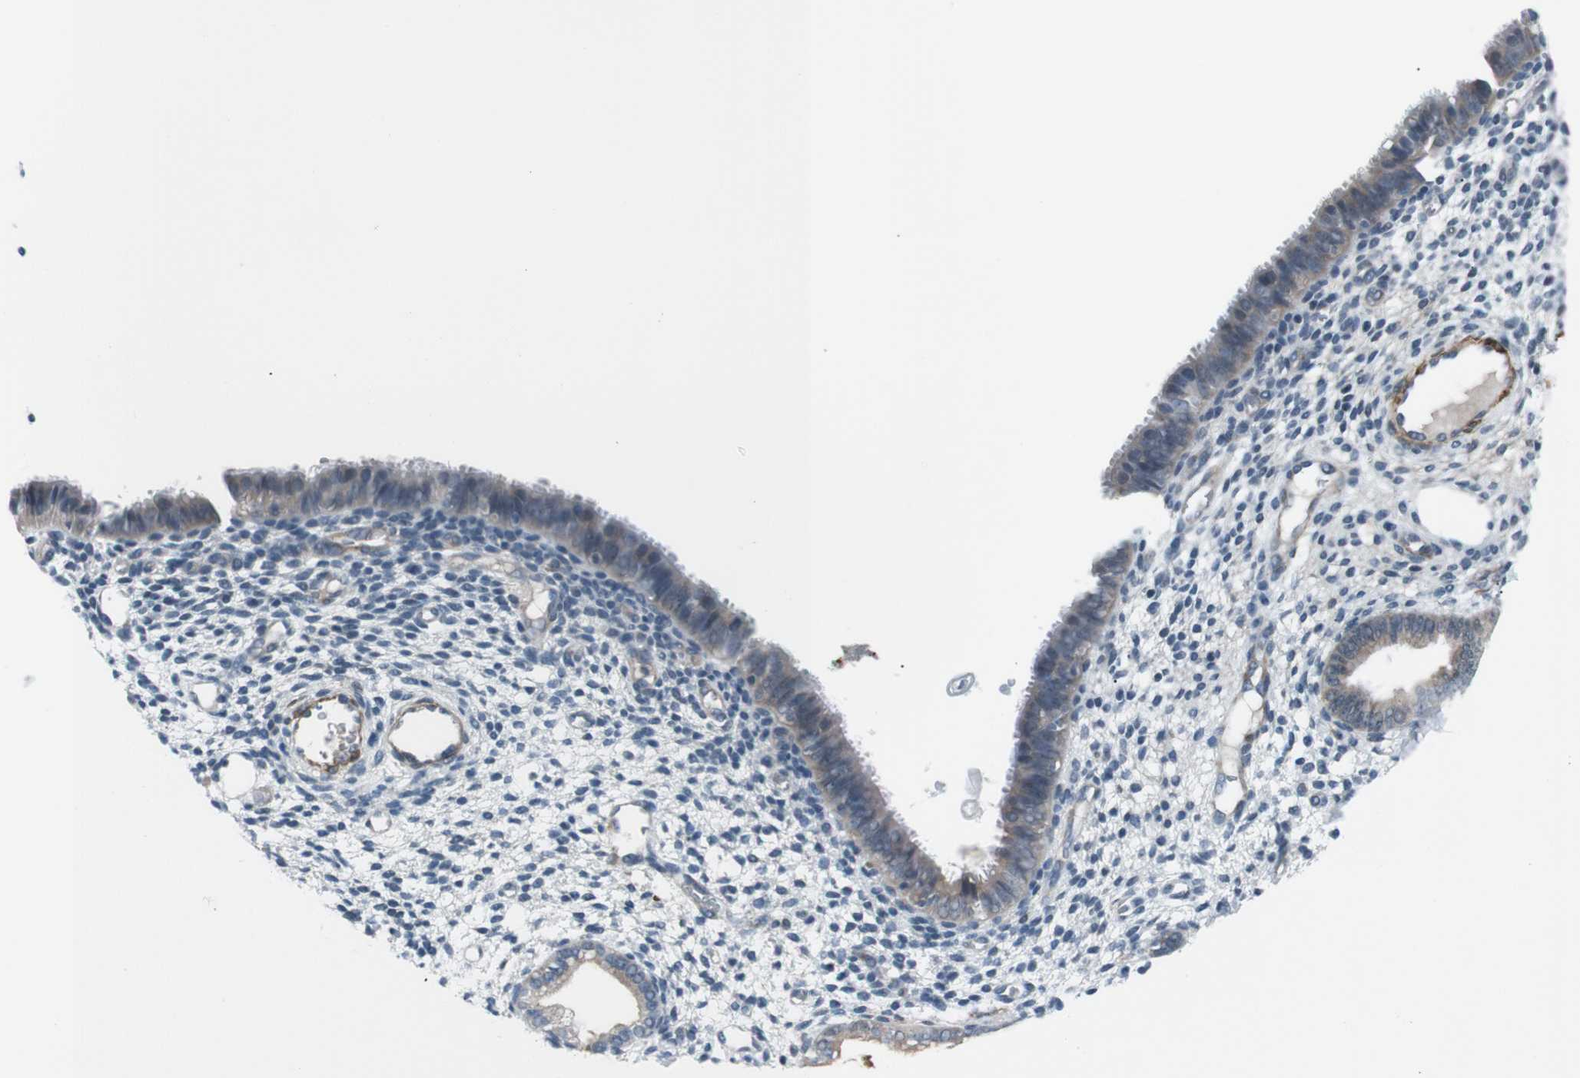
{"staining": {"intensity": "negative", "quantity": "none", "location": "none"}, "tissue": "endometrium", "cell_type": "Cells in endometrial stroma", "image_type": "normal", "snomed": [{"axis": "morphology", "description": "Normal tissue, NOS"}, {"axis": "topography", "description": "Endometrium"}], "caption": "A high-resolution histopathology image shows immunohistochemistry staining of unremarkable endometrium, which shows no significant staining in cells in endometrial stroma. Brightfield microscopy of immunohistochemistry (IHC) stained with DAB (3,3'-diaminobenzidine) (brown) and hematoxylin (blue), captured at high magnification.", "gene": "PDLIM5", "patient": {"sex": "female", "age": 61}}